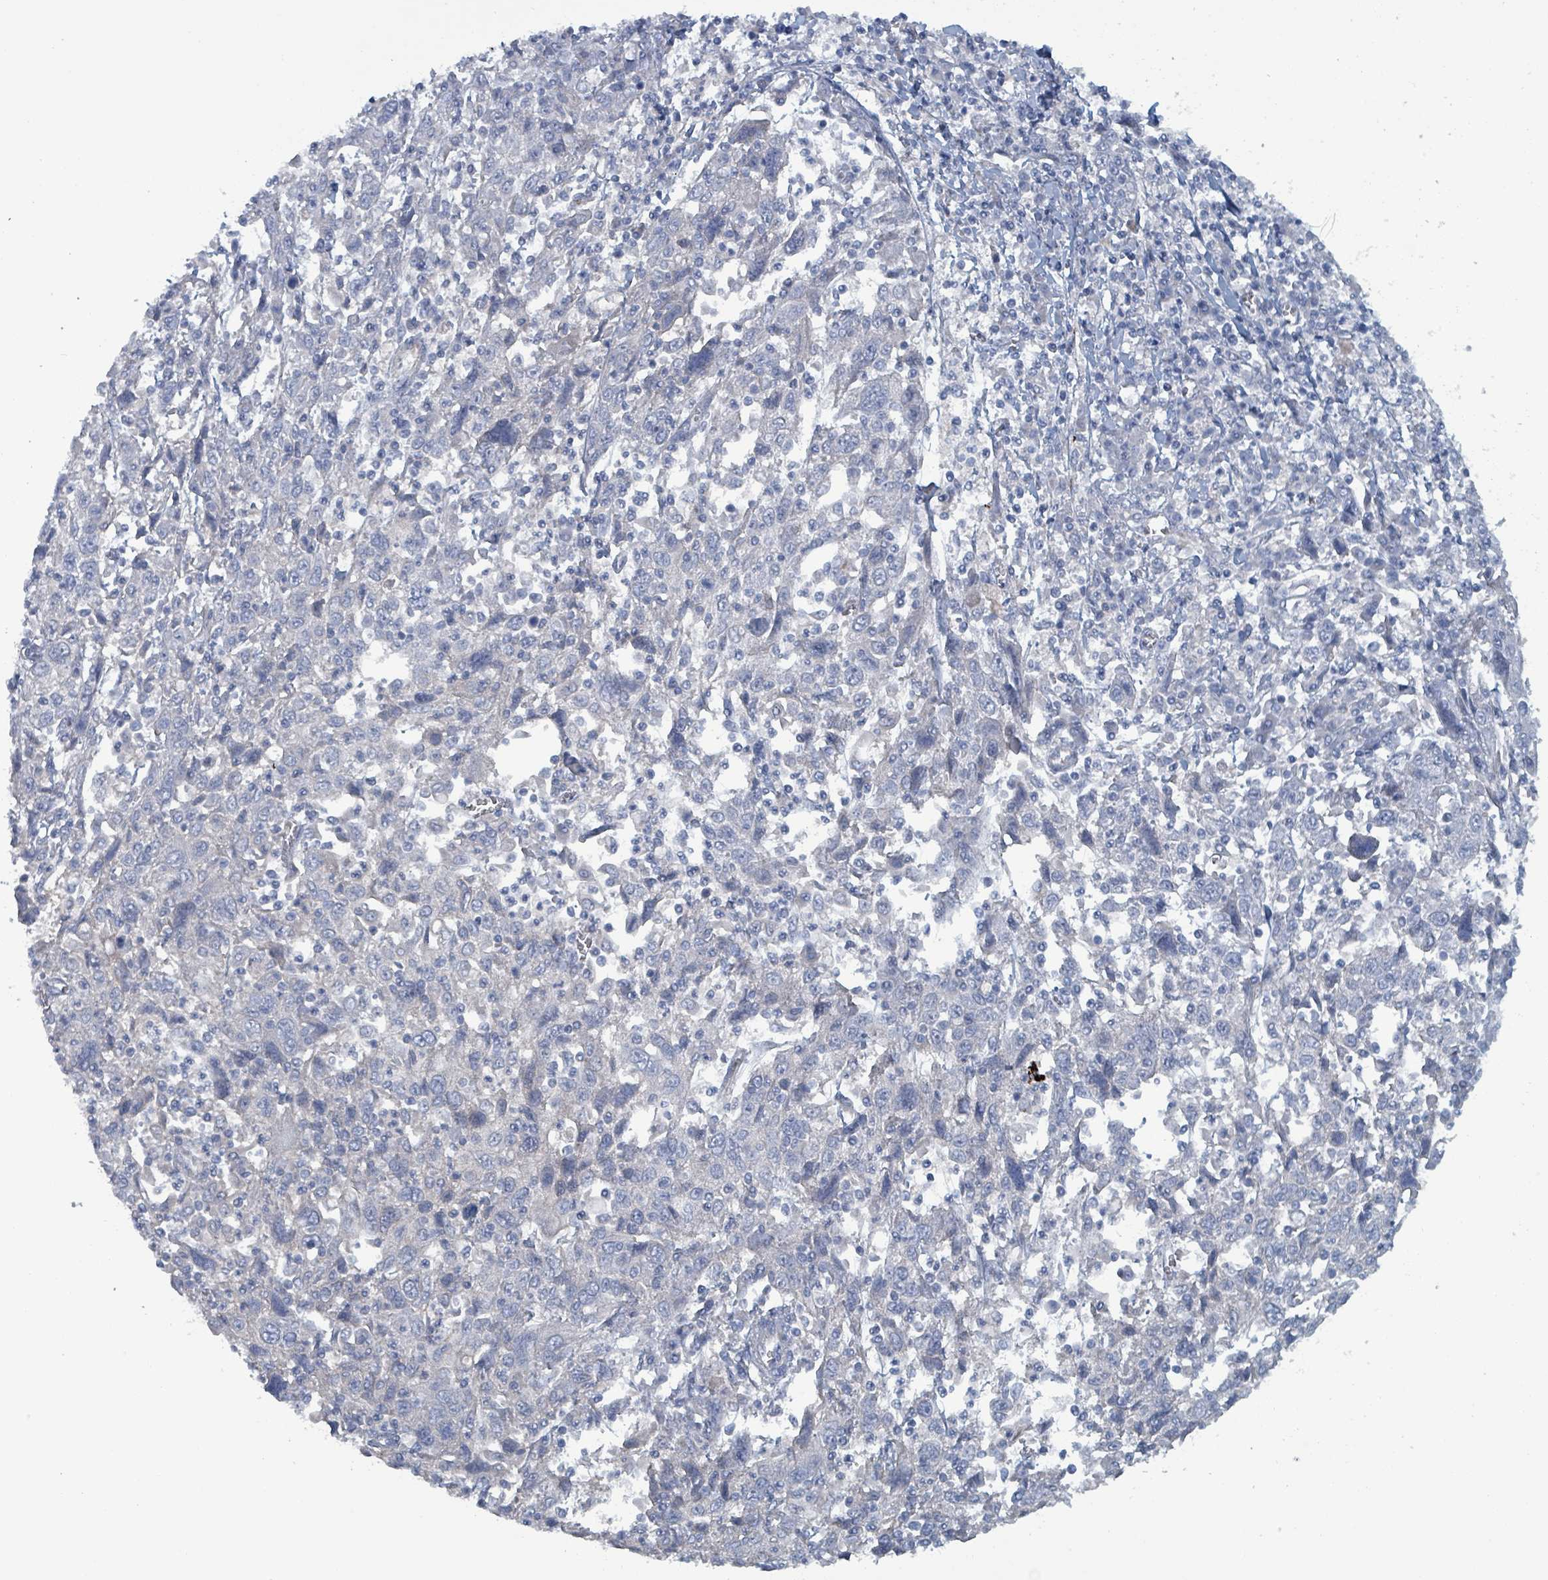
{"staining": {"intensity": "negative", "quantity": "none", "location": "none"}, "tissue": "cervical cancer", "cell_type": "Tumor cells", "image_type": "cancer", "snomed": [{"axis": "morphology", "description": "Squamous cell carcinoma, NOS"}, {"axis": "topography", "description": "Cervix"}], "caption": "The micrograph reveals no staining of tumor cells in cervical cancer (squamous cell carcinoma).", "gene": "TAAR5", "patient": {"sex": "female", "age": 46}}